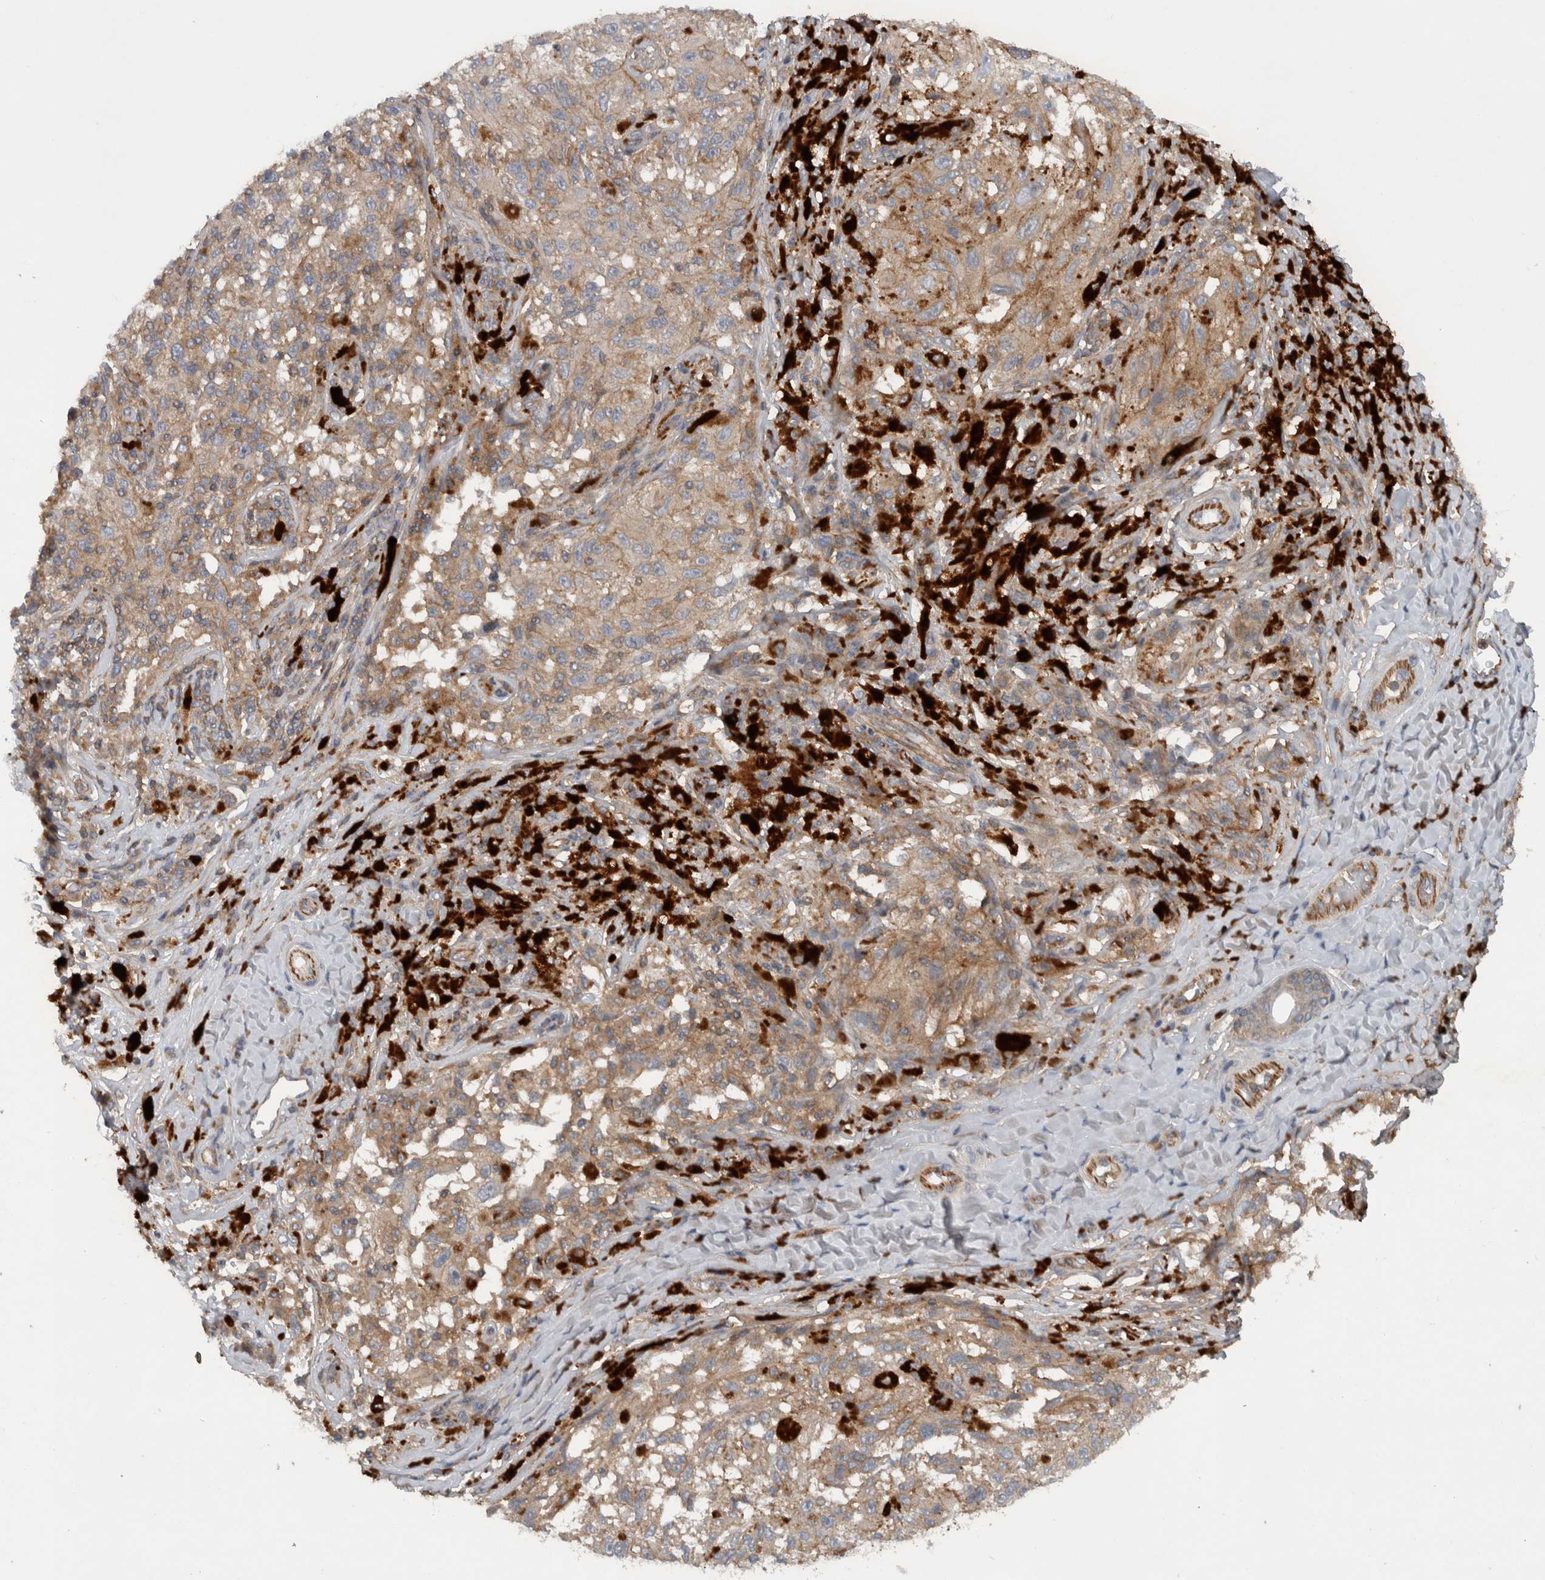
{"staining": {"intensity": "weak", "quantity": ">75%", "location": "cytoplasmic/membranous"}, "tissue": "melanoma", "cell_type": "Tumor cells", "image_type": "cancer", "snomed": [{"axis": "morphology", "description": "Malignant melanoma, NOS"}, {"axis": "topography", "description": "Skin"}], "caption": "This histopathology image reveals melanoma stained with IHC to label a protein in brown. The cytoplasmic/membranous of tumor cells show weak positivity for the protein. Nuclei are counter-stained blue.", "gene": "SCARA5", "patient": {"sex": "female", "age": 73}}